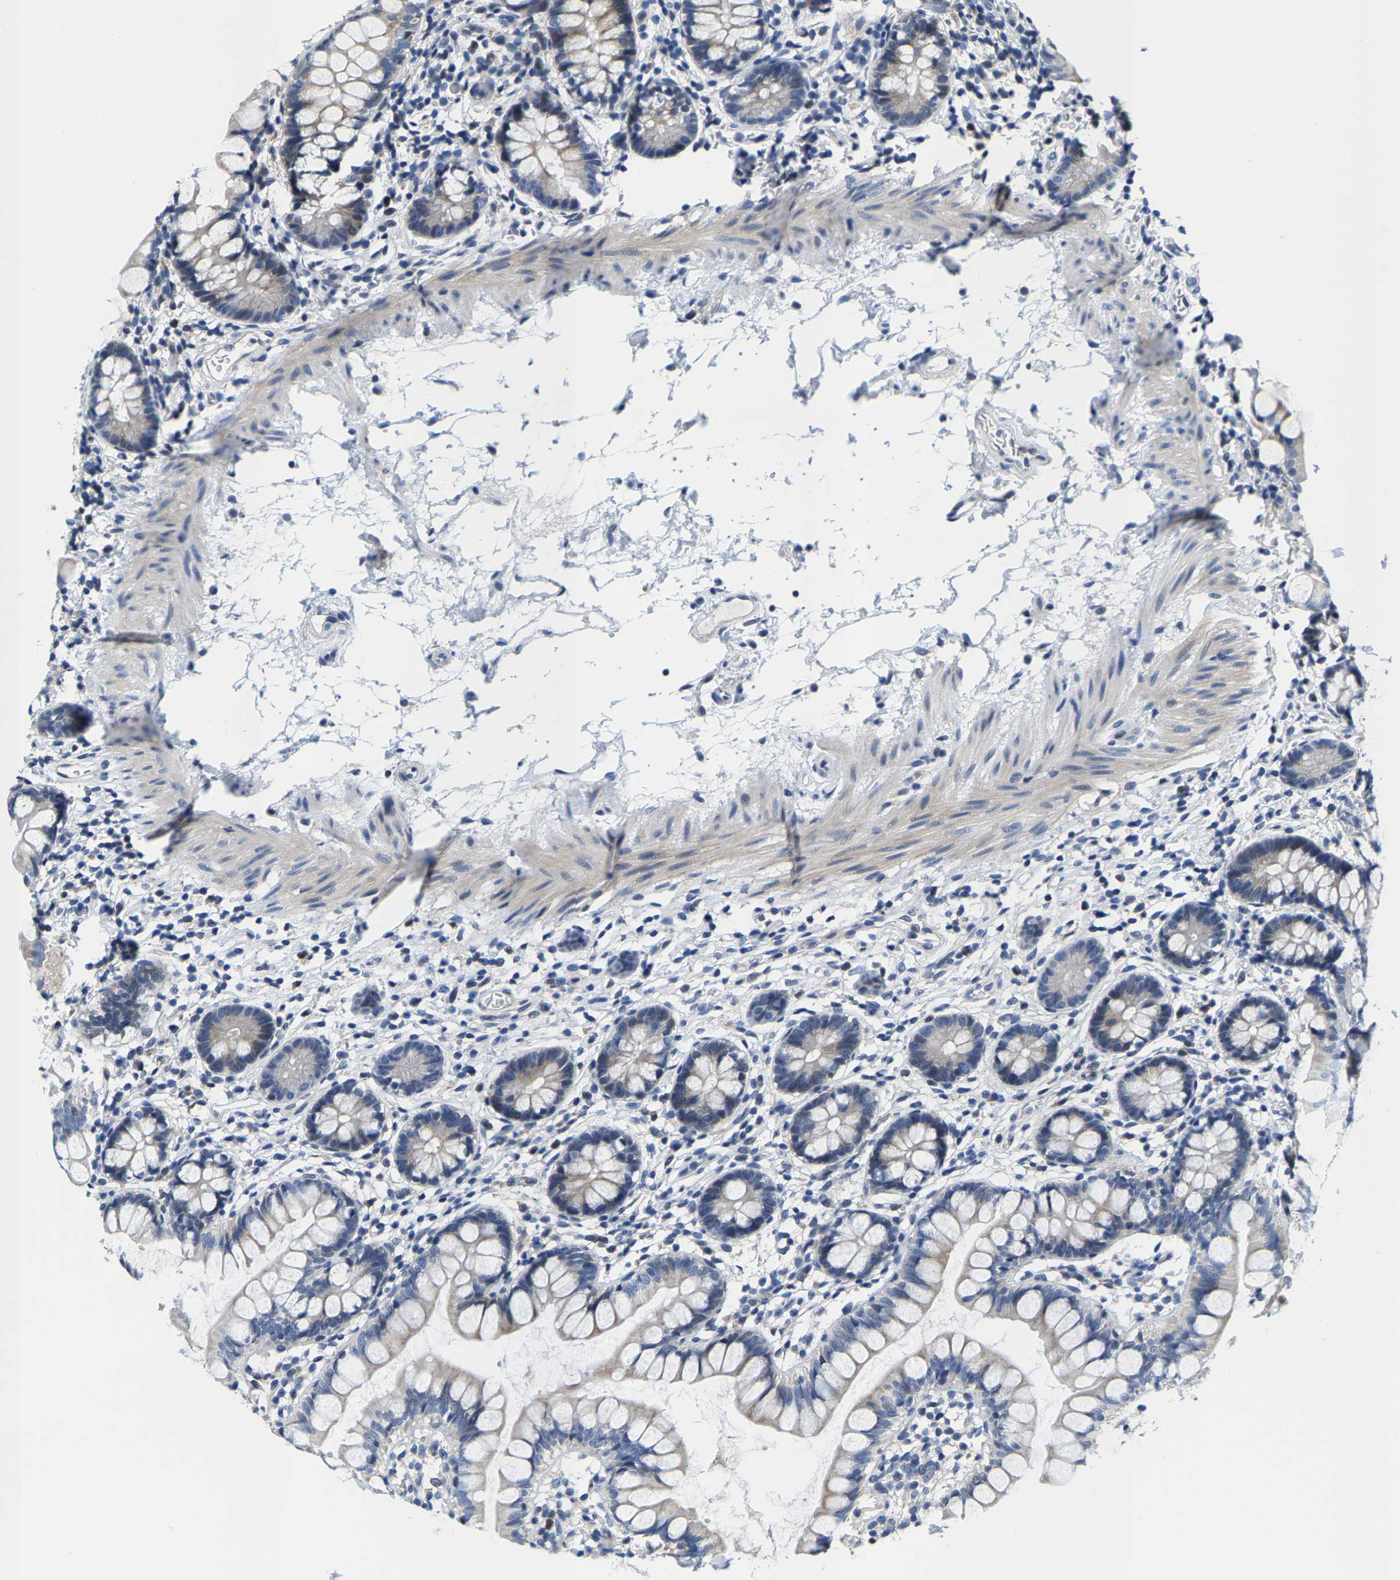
{"staining": {"intensity": "weak", "quantity": "<25%", "location": "cytoplasmic/membranous"}, "tissue": "small intestine", "cell_type": "Glandular cells", "image_type": "normal", "snomed": [{"axis": "morphology", "description": "Normal tissue, NOS"}, {"axis": "topography", "description": "Small intestine"}], "caption": "Immunohistochemistry histopathology image of normal human small intestine stained for a protein (brown), which demonstrates no positivity in glandular cells. The staining was performed using DAB to visualize the protein expression in brown, while the nuclei were stained in blue with hematoxylin (Magnification: 20x).", "gene": "KLHL1", "patient": {"sex": "female", "age": 84}}